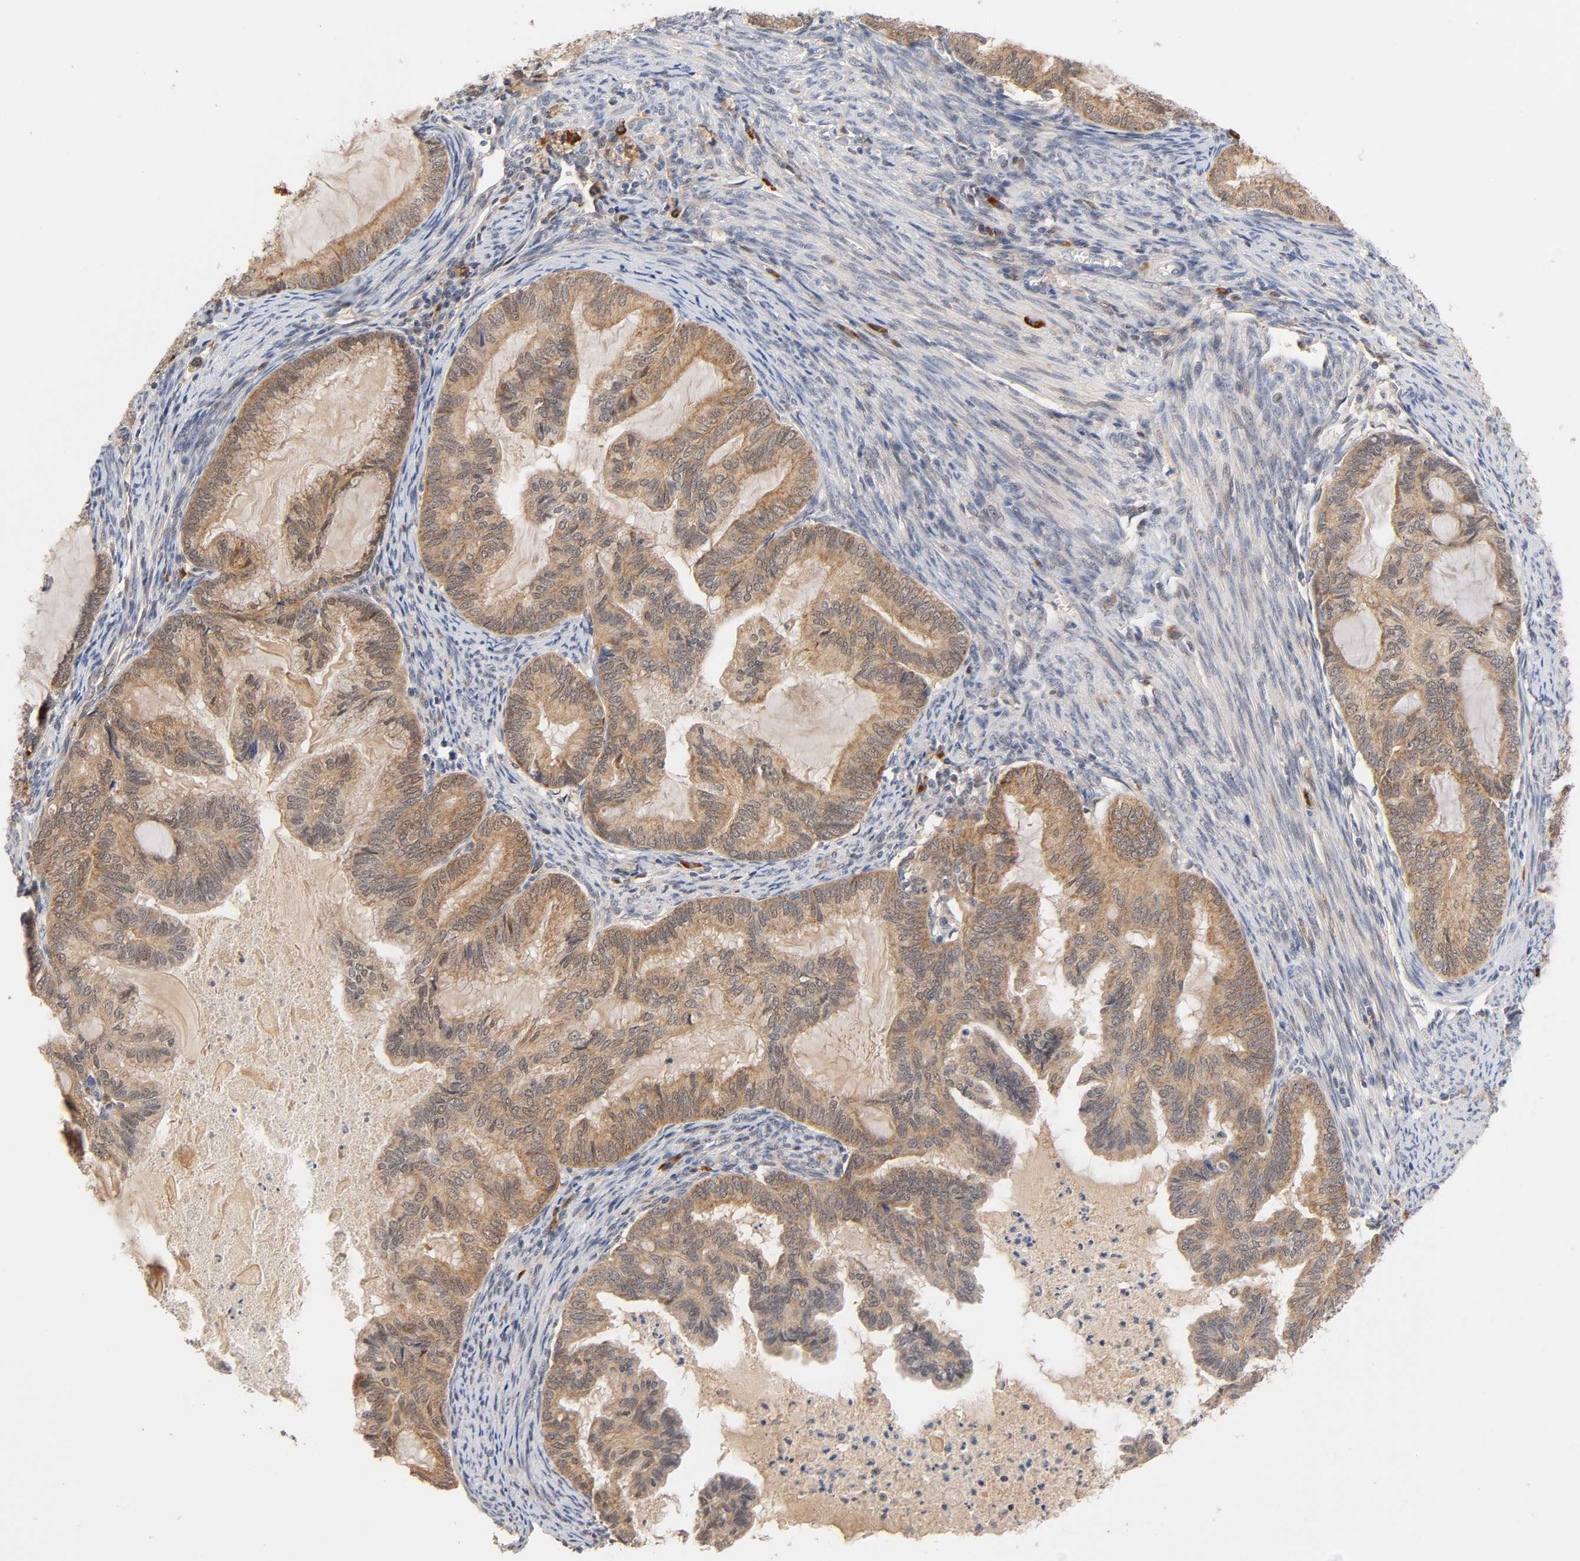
{"staining": {"intensity": "moderate", "quantity": ">75%", "location": "cytoplasmic/membranous,nuclear"}, "tissue": "cervical cancer", "cell_type": "Tumor cells", "image_type": "cancer", "snomed": [{"axis": "morphology", "description": "Normal tissue, NOS"}, {"axis": "morphology", "description": "Adenocarcinoma, NOS"}, {"axis": "topography", "description": "Cervix"}, {"axis": "topography", "description": "Endometrium"}], "caption": "Moderate cytoplasmic/membranous and nuclear protein staining is present in about >75% of tumor cells in cervical cancer.", "gene": "GSTZ1", "patient": {"sex": "female", "age": 86}}